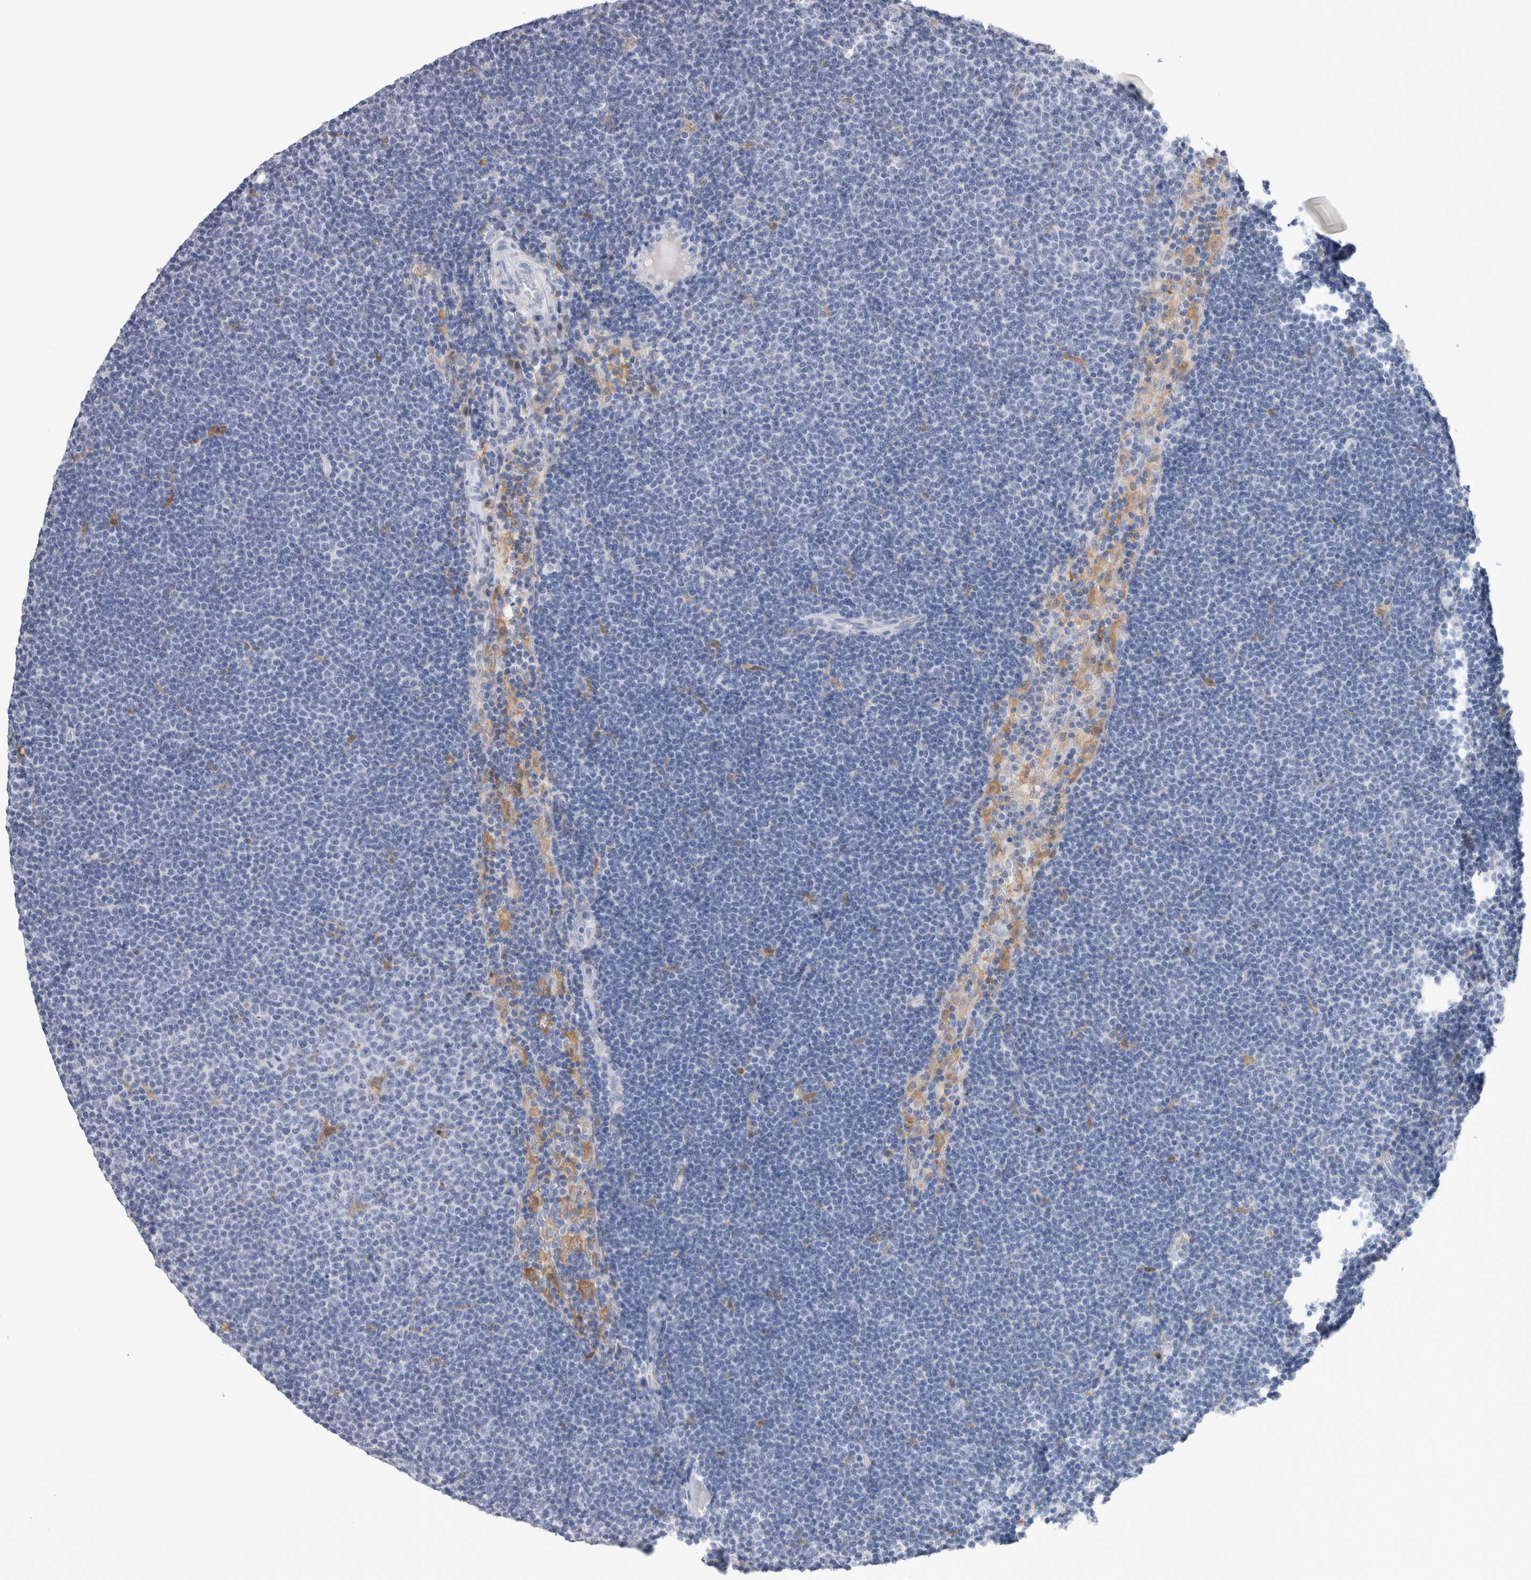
{"staining": {"intensity": "negative", "quantity": "none", "location": "none"}, "tissue": "lymphoma", "cell_type": "Tumor cells", "image_type": "cancer", "snomed": [{"axis": "morphology", "description": "Malignant lymphoma, non-Hodgkin's type, Low grade"}, {"axis": "topography", "description": "Lymph node"}], "caption": "The histopathology image exhibits no significant expression in tumor cells of lymphoma.", "gene": "CA8", "patient": {"sex": "female", "age": 53}}